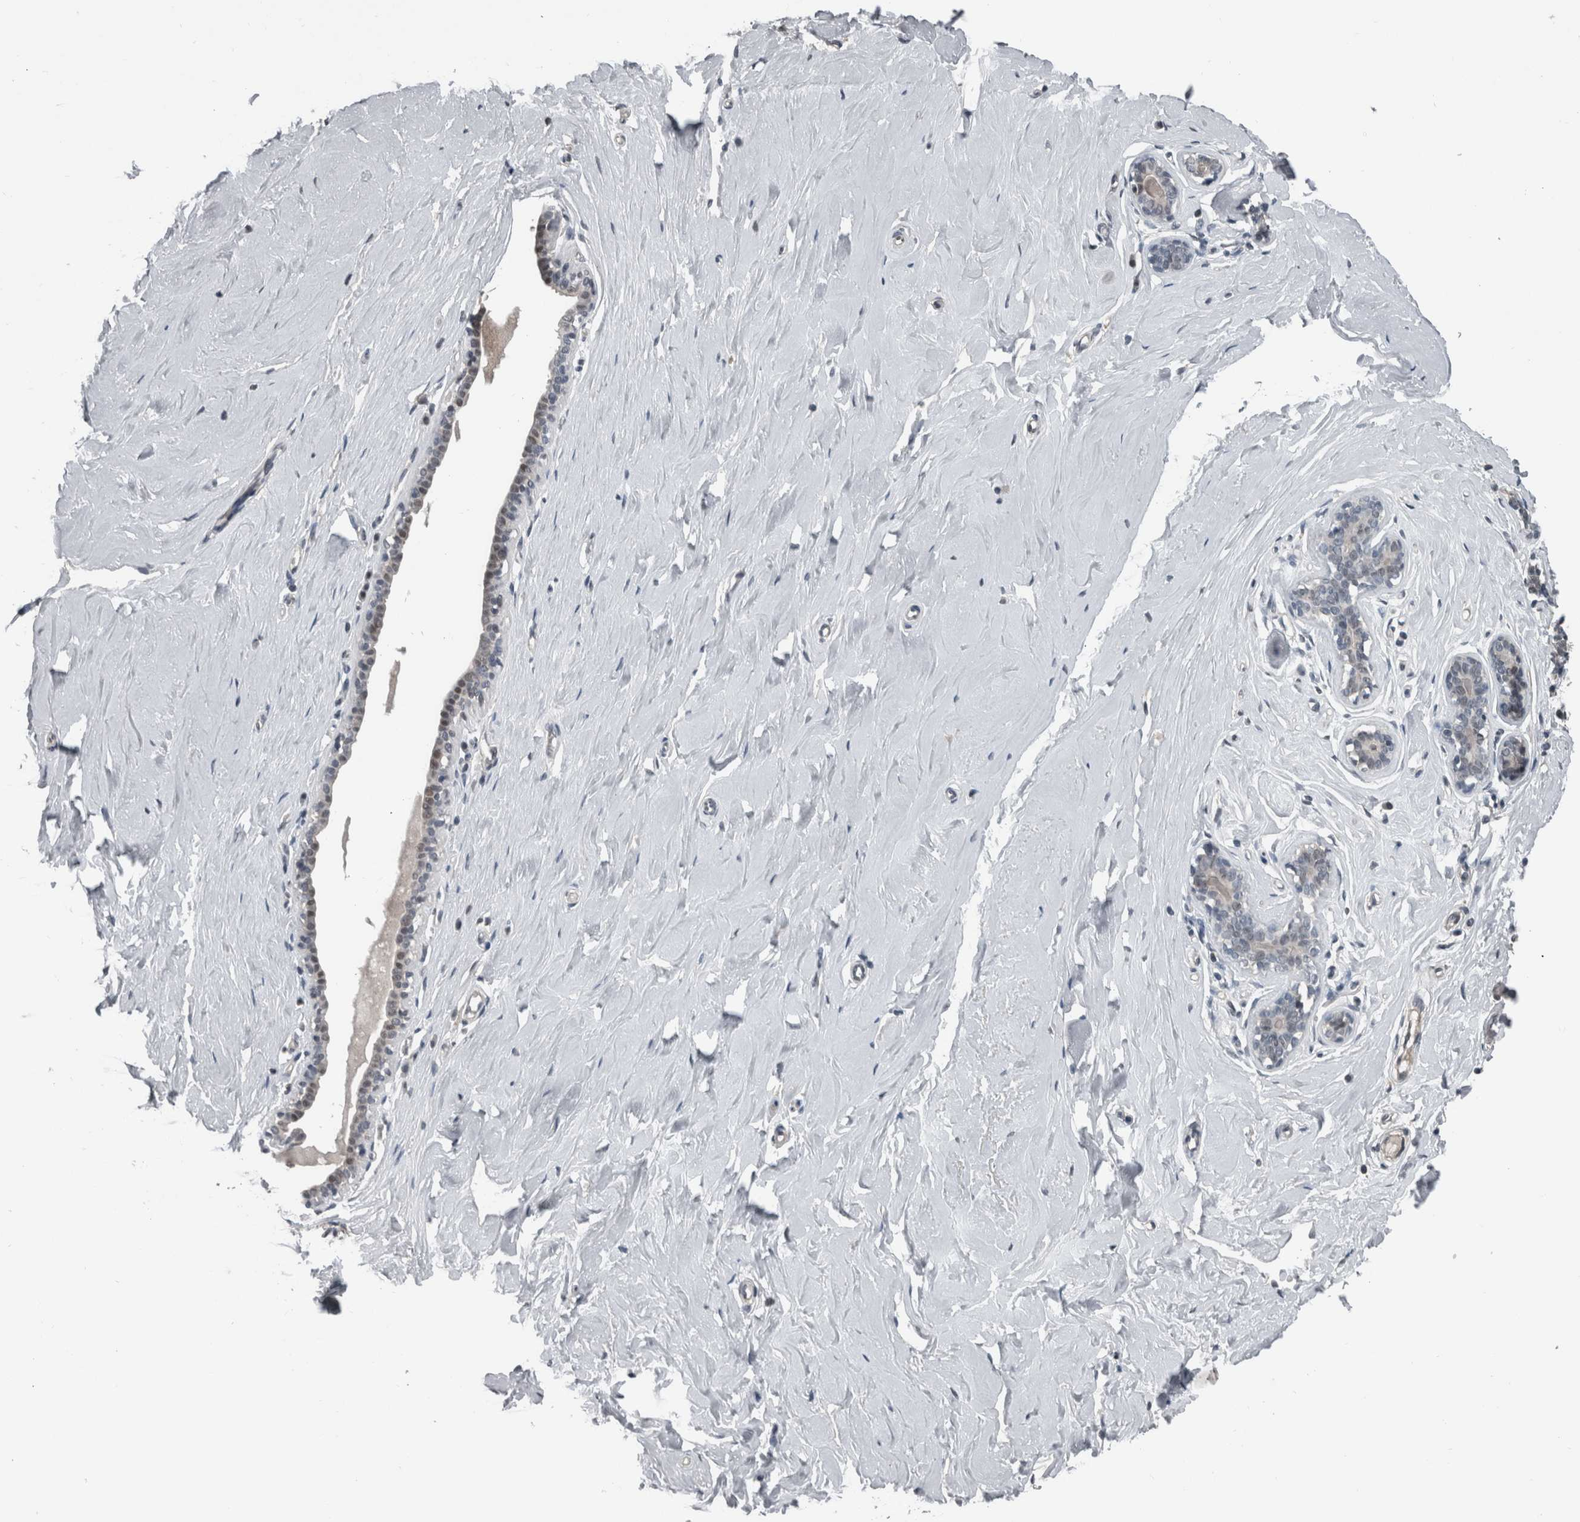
{"staining": {"intensity": "weak", "quantity": ">75%", "location": "nuclear"}, "tissue": "breast", "cell_type": "Adipocytes", "image_type": "normal", "snomed": [{"axis": "morphology", "description": "Normal tissue, NOS"}, {"axis": "topography", "description": "Breast"}], "caption": "Breast stained for a protein reveals weak nuclear positivity in adipocytes. The protein of interest is stained brown, and the nuclei are stained in blue (DAB (3,3'-diaminobenzidine) IHC with brightfield microscopy, high magnification).", "gene": "ZBTB21", "patient": {"sex": "female", "age": 23}}